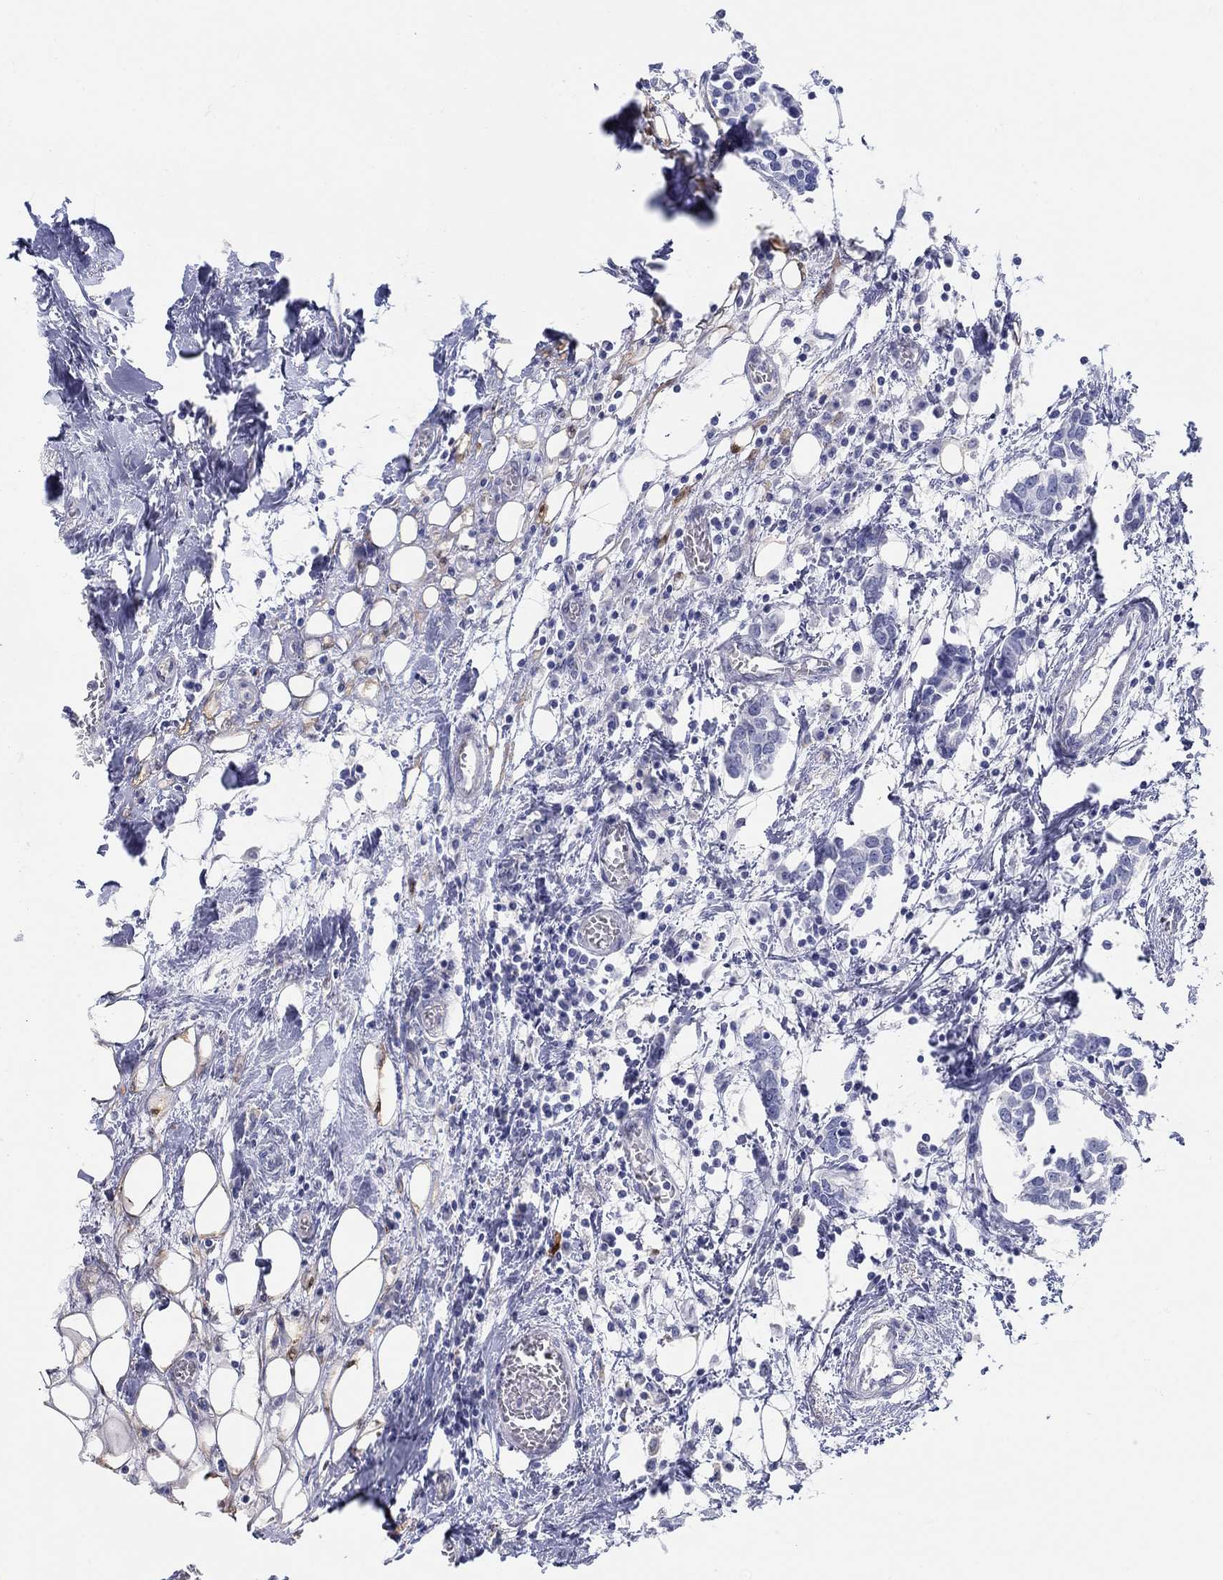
{"staining": {"intensity": "negative", "quantity": "none", "location": "none"}, "tissue": "breast cancer", "cell_type": "Tumor cells", "image_type": "cancer", "snomed": [{"axis": "morphology", "description": "Duct carcinoma"}, {"axis": "topography", "description": "Breast"}], "caption": "Human breast cancer (infiltrating ductal carcinoma) stained for a protein using immunohistochemistry exhibits no positivity in tumor cells.", "gene": "AKR1C2", "patient": {"sex": "female", "age": 83}}